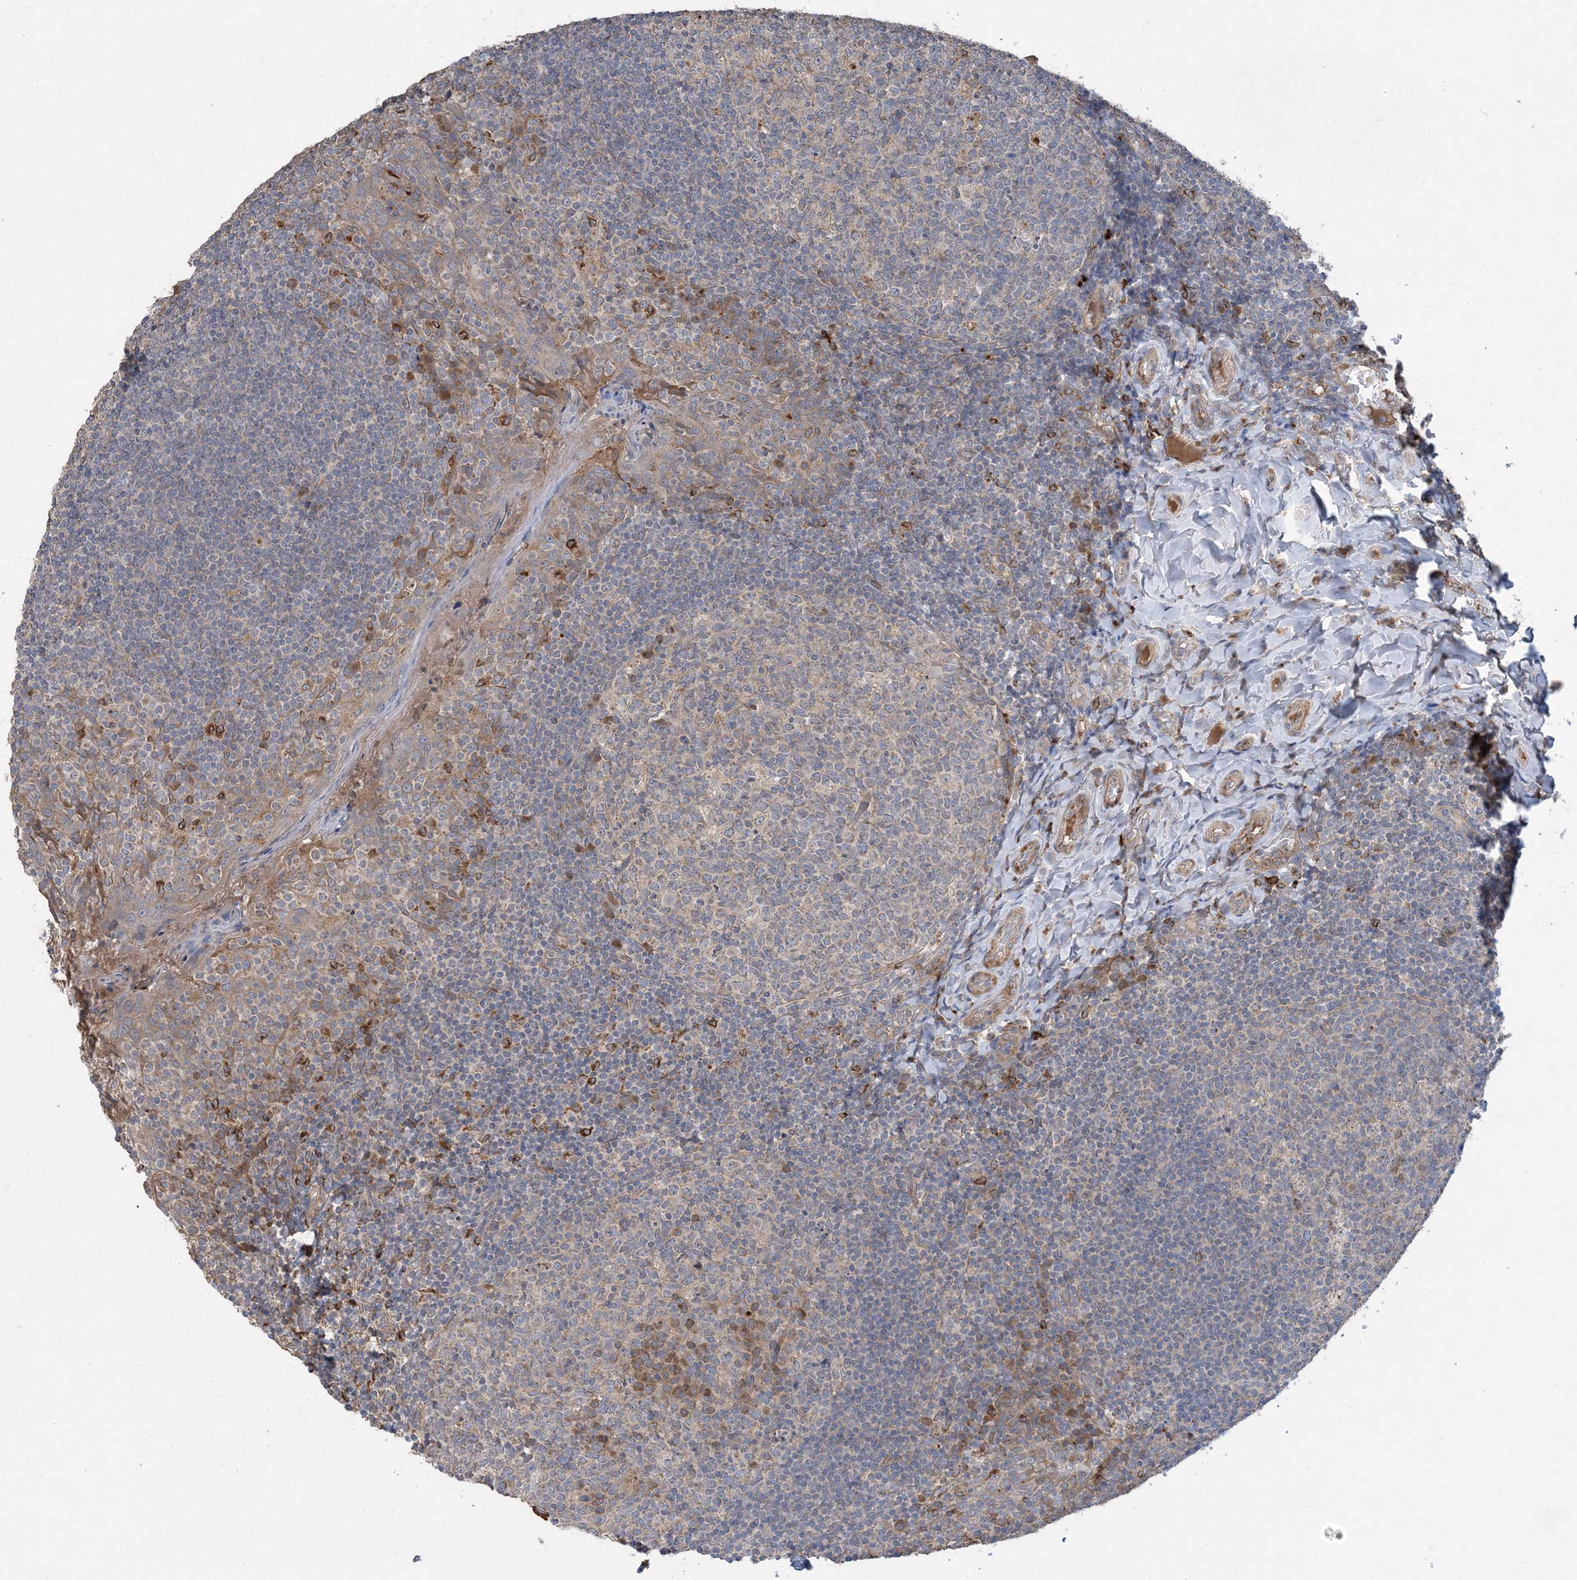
{"staining": {"intensity": "moderate", "quantity": "<25%", "location": "cytoplasmic/membranous"}, "tissue": "tonsil", "cell_type": "Germinal center cells", "image_type": "normal", "snomed": [{"axis": "morphology", "description": "Normal tissue, NOS"}, {"axis": "topography", "description": "Tonsil"}], "caption": "Tonsil stained with immunohistochemistry (IHC) demonstrates moderate cytoplasmic/membranous expression in about <25% of germinal center cells.", "gene": "MASP2", "patient": {"sex": "female", "age": 19}}